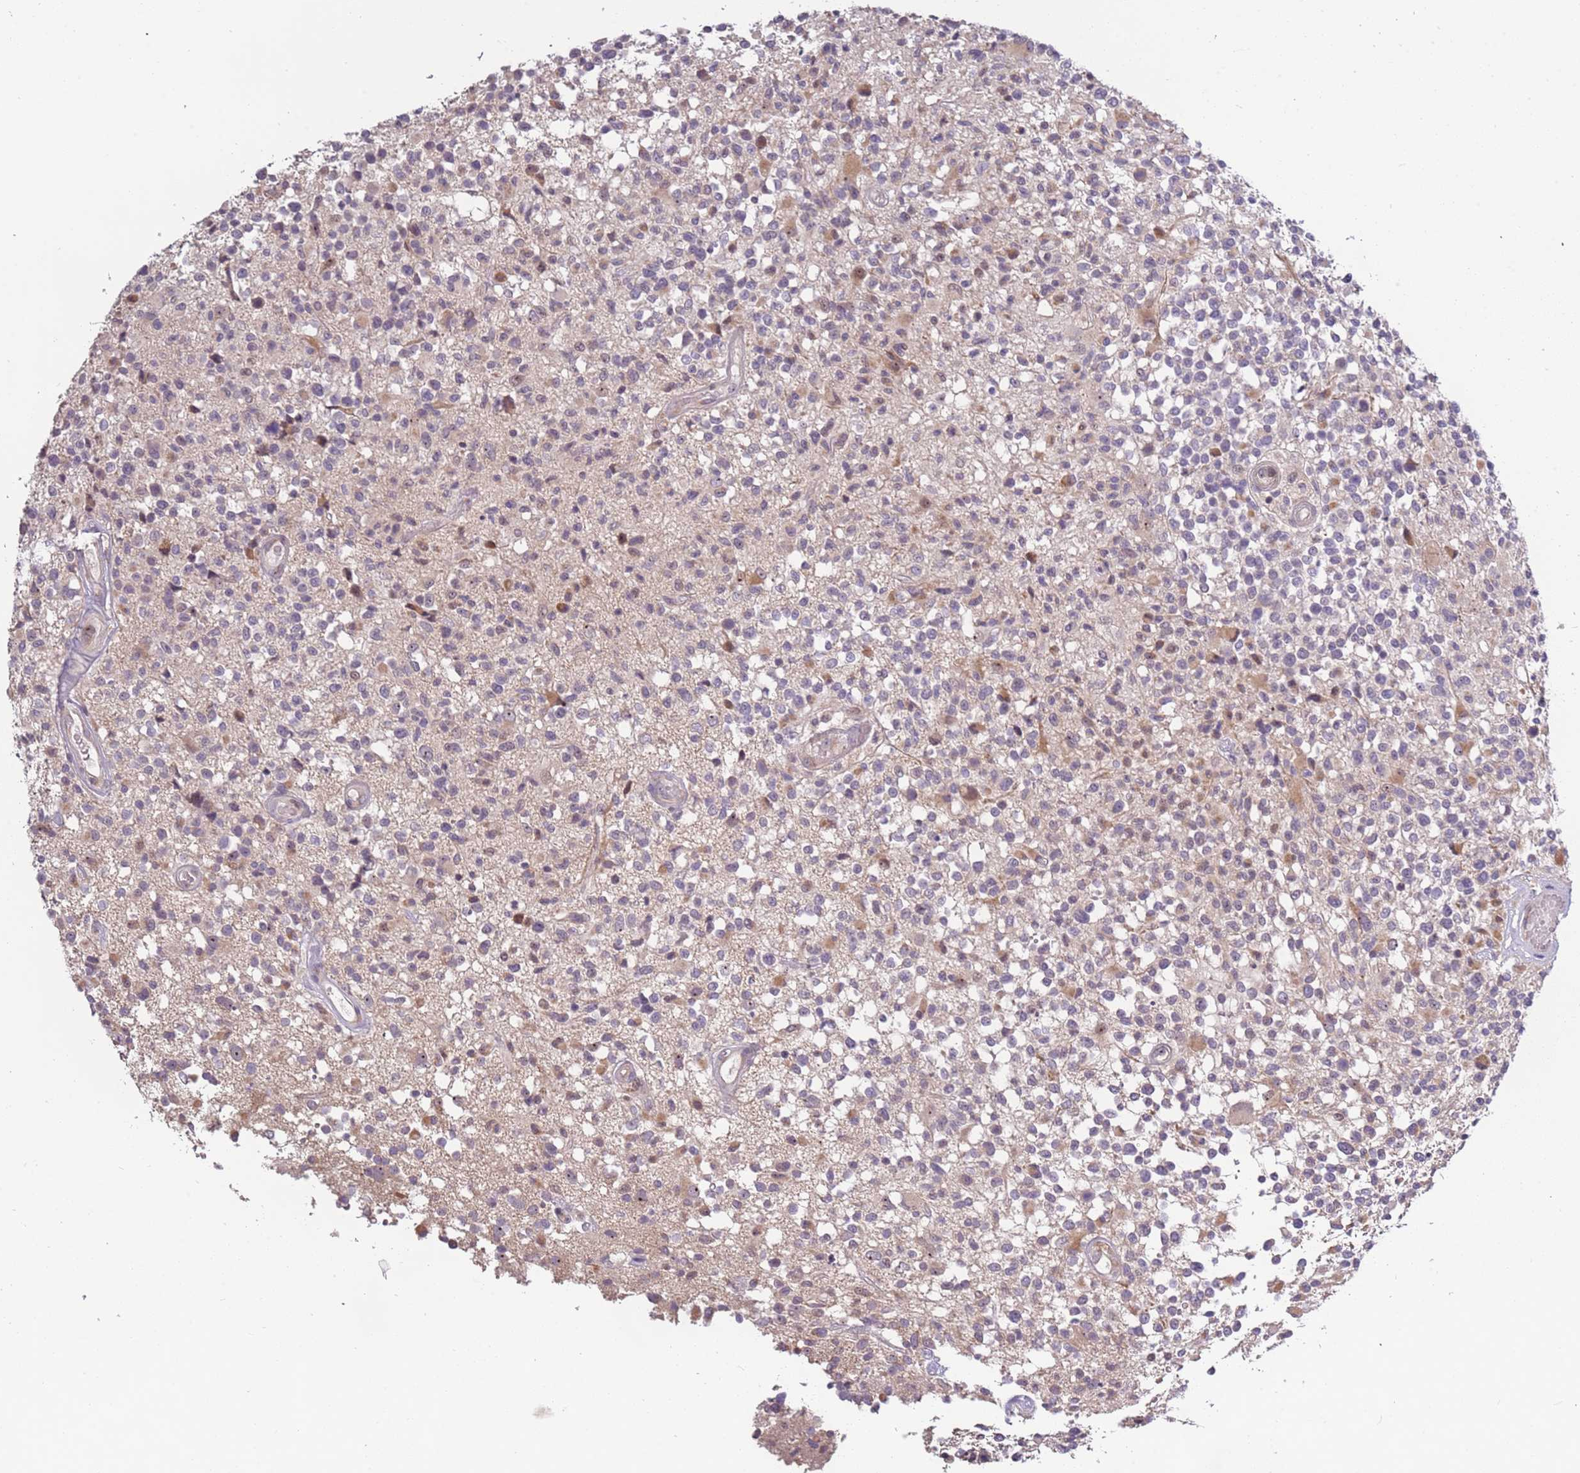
{"staining": {"intensity": "moderate", "quantity": "<25%", "location": "nuclear"}, "tissue": "glioma", "cell_type": "Tumor cells", "image_type": "cancer", "snomed": [{"axis": "morphology", "description": "Glioma, malignant, High grade"}, {"axis": "morphology", "description": "Glioblastoma, NOS"}, {"axis": "topography", "description": "Brain"}], "caption": "Moderate nuclear protein staining is present in approximately <25% of tumor cells in glioma.", "gene": "UCMA", "patient": {"sex": "male", "age": 60}}